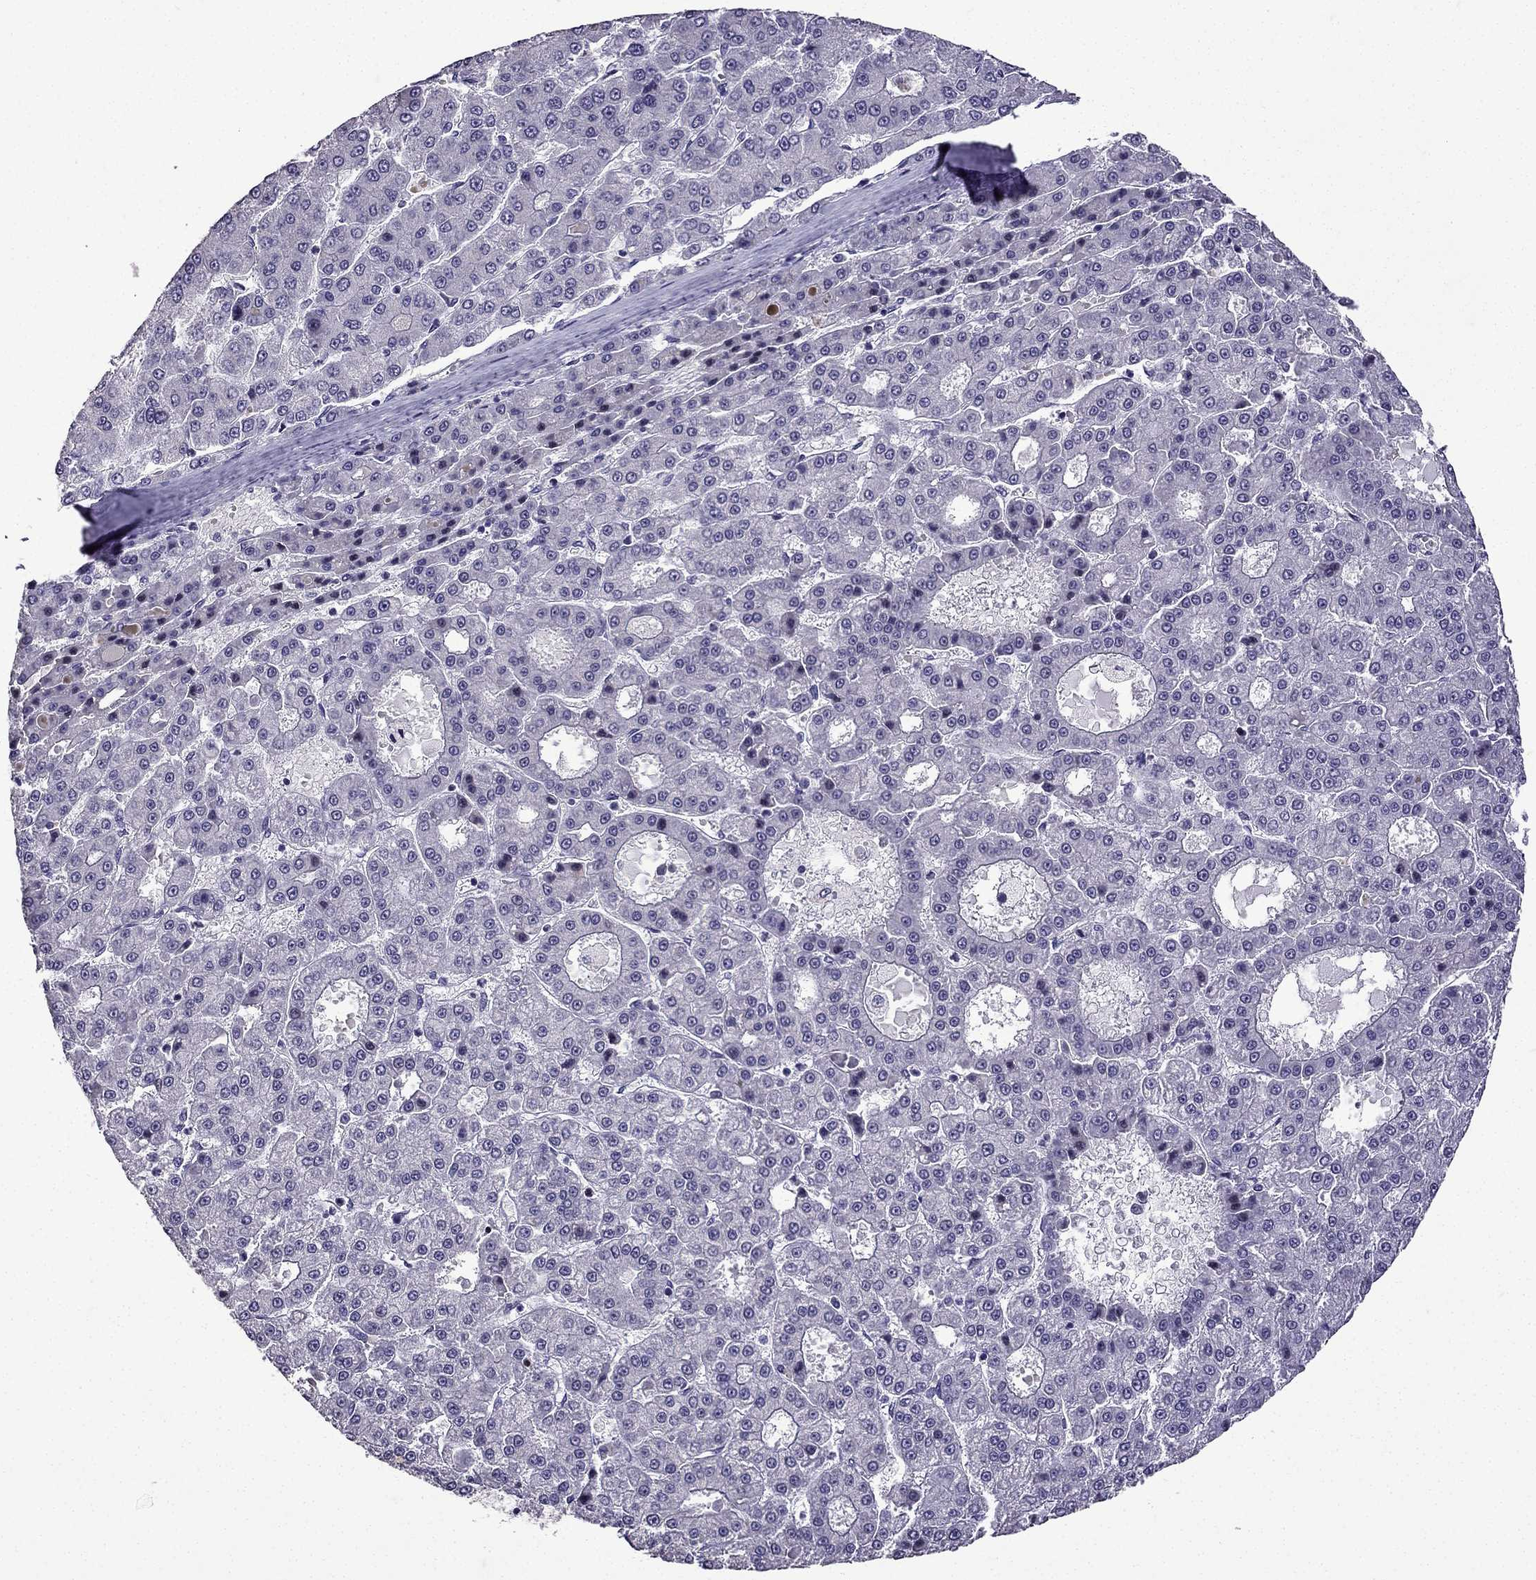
{"staining": {"intensity": "negative", "quantity": "none", "location": "none"}, "tissue": "liver cancer", "cell_type": "Tumor cells", "image_type": "cancer", "snomed": [{"axis": "morphology", "description": "Carcinoma, Hepatocellular, NOS"}, {"axis": "topography", "description": "Liver"}], "caption": "Tumor cells are negative for protein expression in human liver cancer (hepatocellular carcinoma). (Immunohistochemistry, brightfield microscopy, high magnification).", "gene": "TTN", "patient": {"sex": "male", "age": 70}}